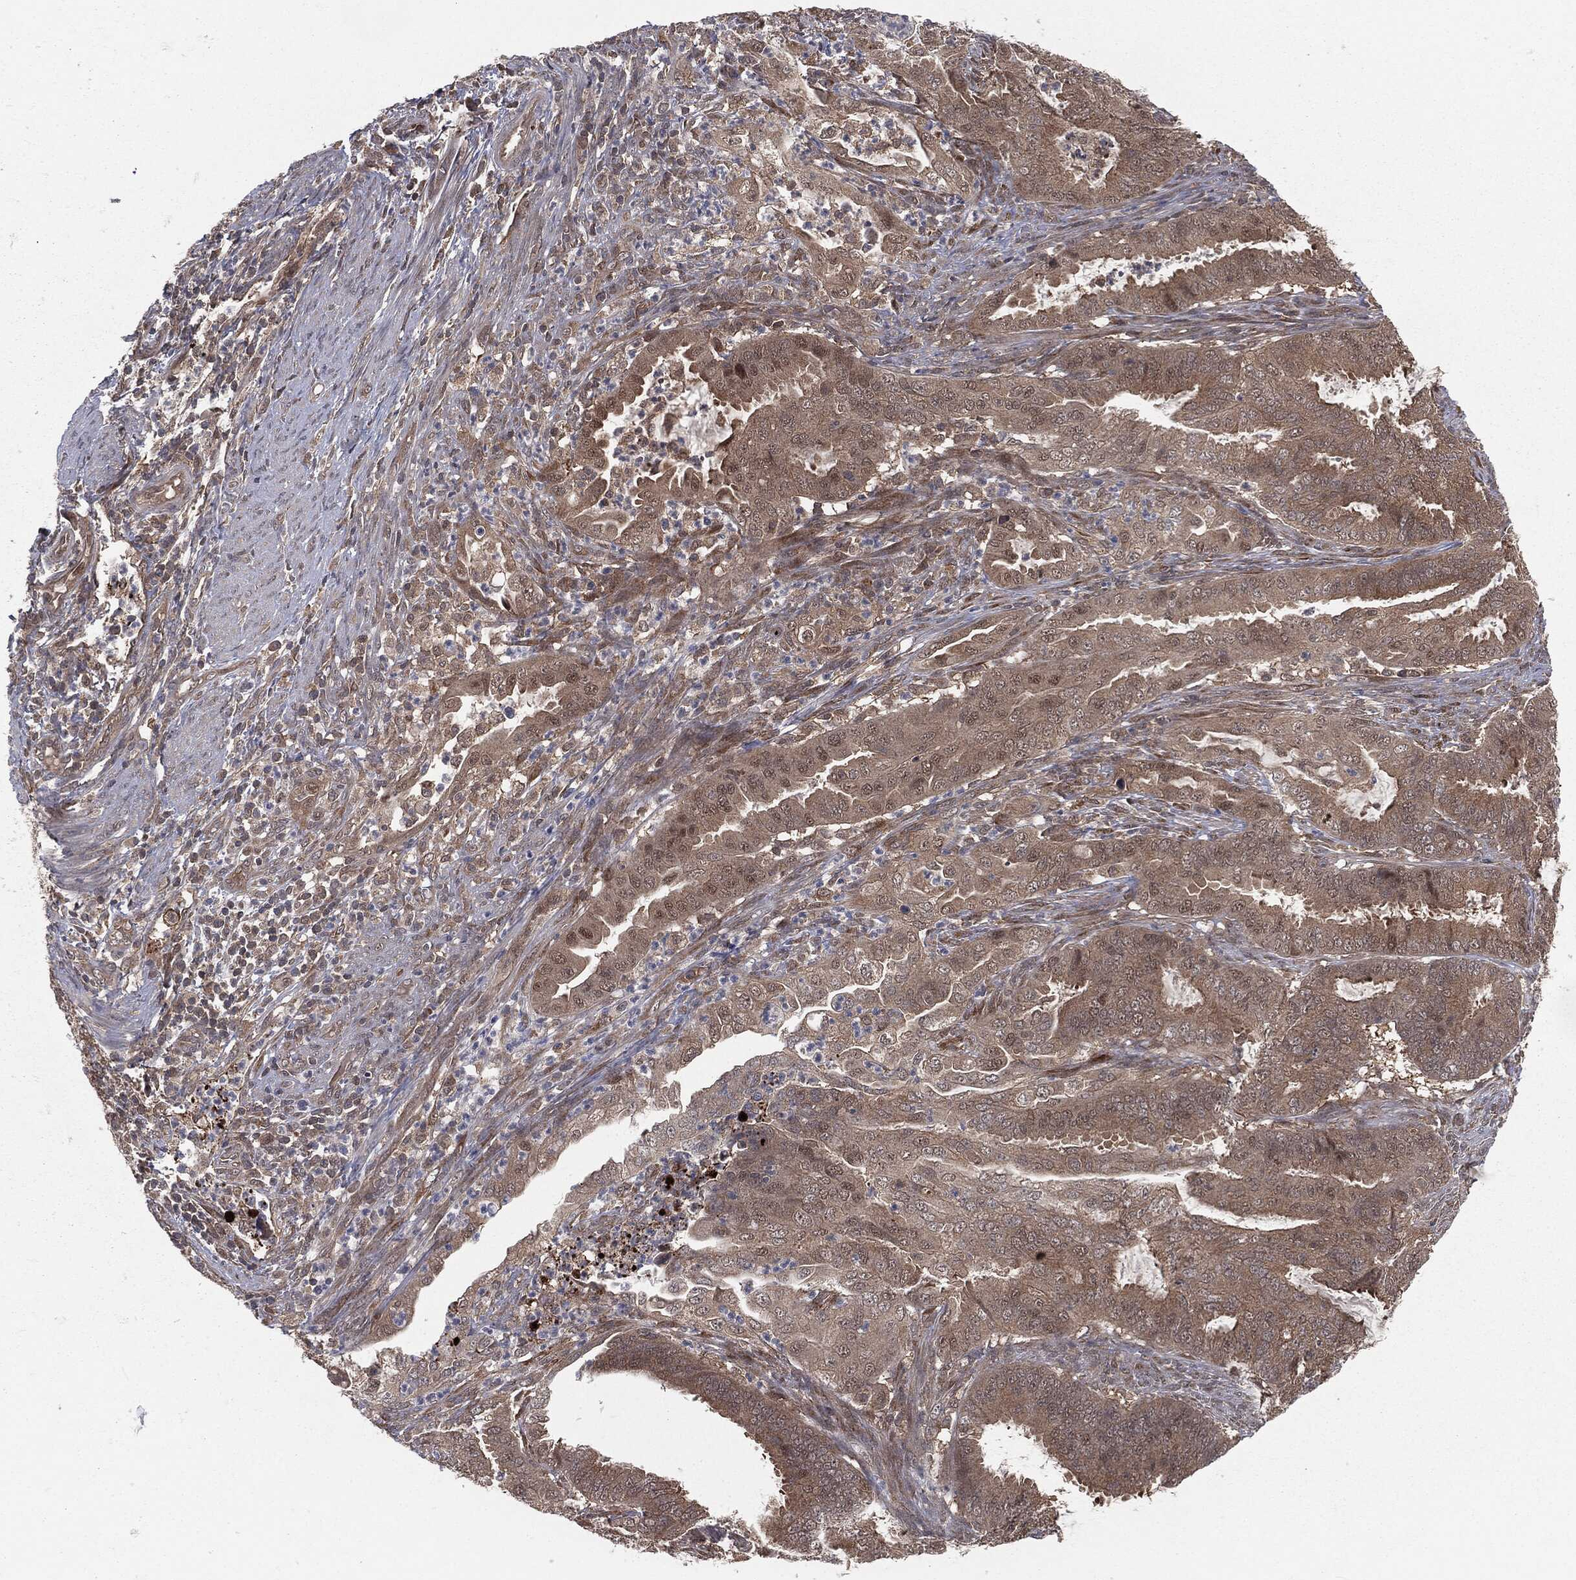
{"staining": {"intensity": "weak", "quantity": "<25%", "location": "nuclear"}, "tissue": "endometrial cancer", "cell_type": "Tumor cells", "image_type": "cancer", "snomed": [{"axis": "morphology", "description": "Adenocarcinoma, NOS"}, {"axis": "topography", "description": "Endometrium"}], "caption": "The immunohistochemistry (IHC) image has no significant staining in tumor cells of endometrial cancer tissue.", "gene": "FBXO7", "patient": {"sex": "female", "age": 51}}